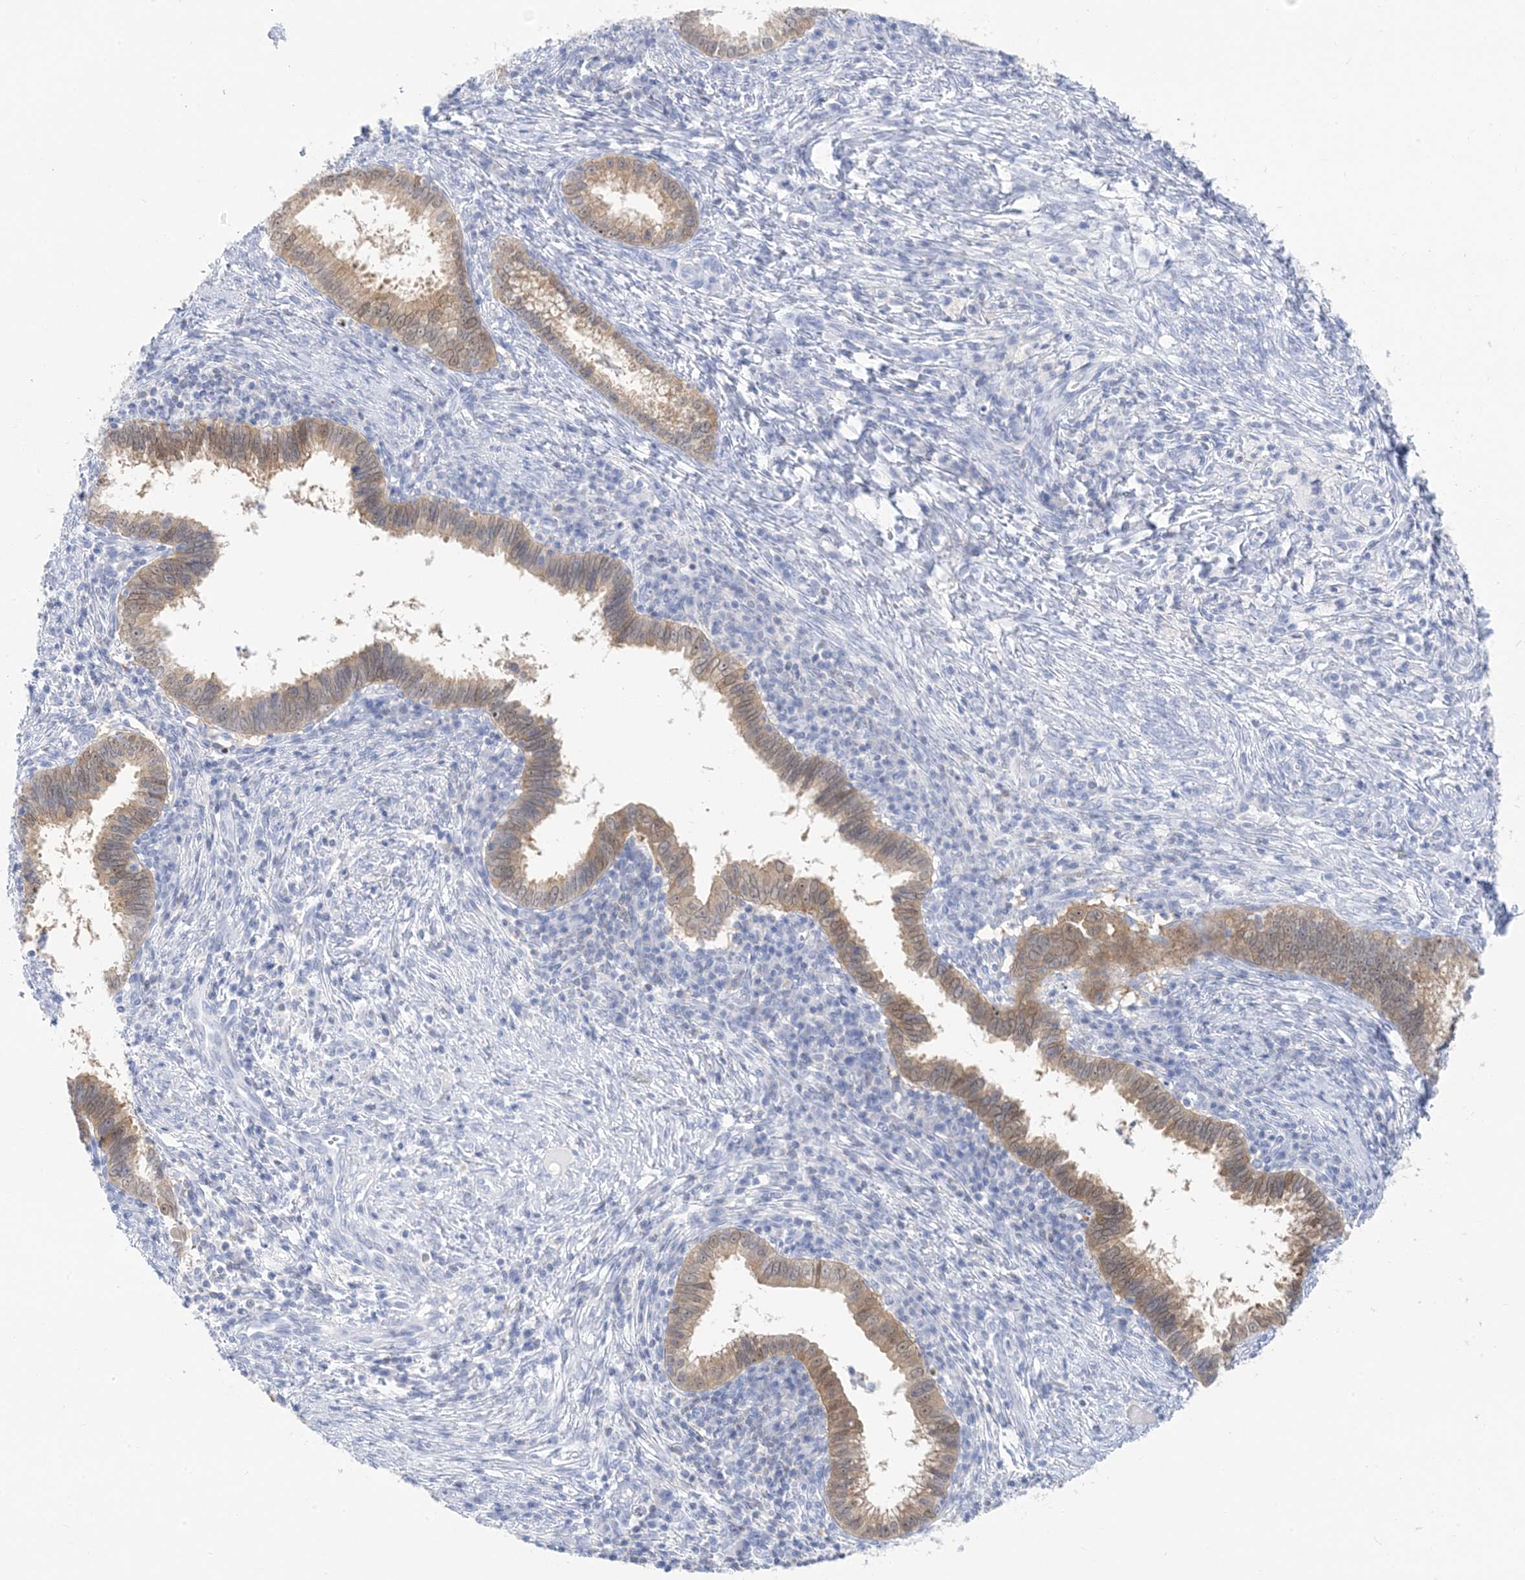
{"staining": {"intensity": "moderate", "quantity": "25%-75%", "location": "cytoplasmic/membranous"}, "tissue": "cervical cancer", "cell_type": "Tumor cells", "image_type": "cancer", "snomed": [{"axis": "morphology", "description": "Adenocarcinoma, NOS"}, {"axis": "topography", "description": "Cervix"}], "caption": "Cervical cancer (adenocarcinoma) tissue shows moderate cytoplasmic/membranous staining in about 25%-75% of tumor cells", "gene": "SH3YL1", "patient": {"sex": "female", "age": 36}}